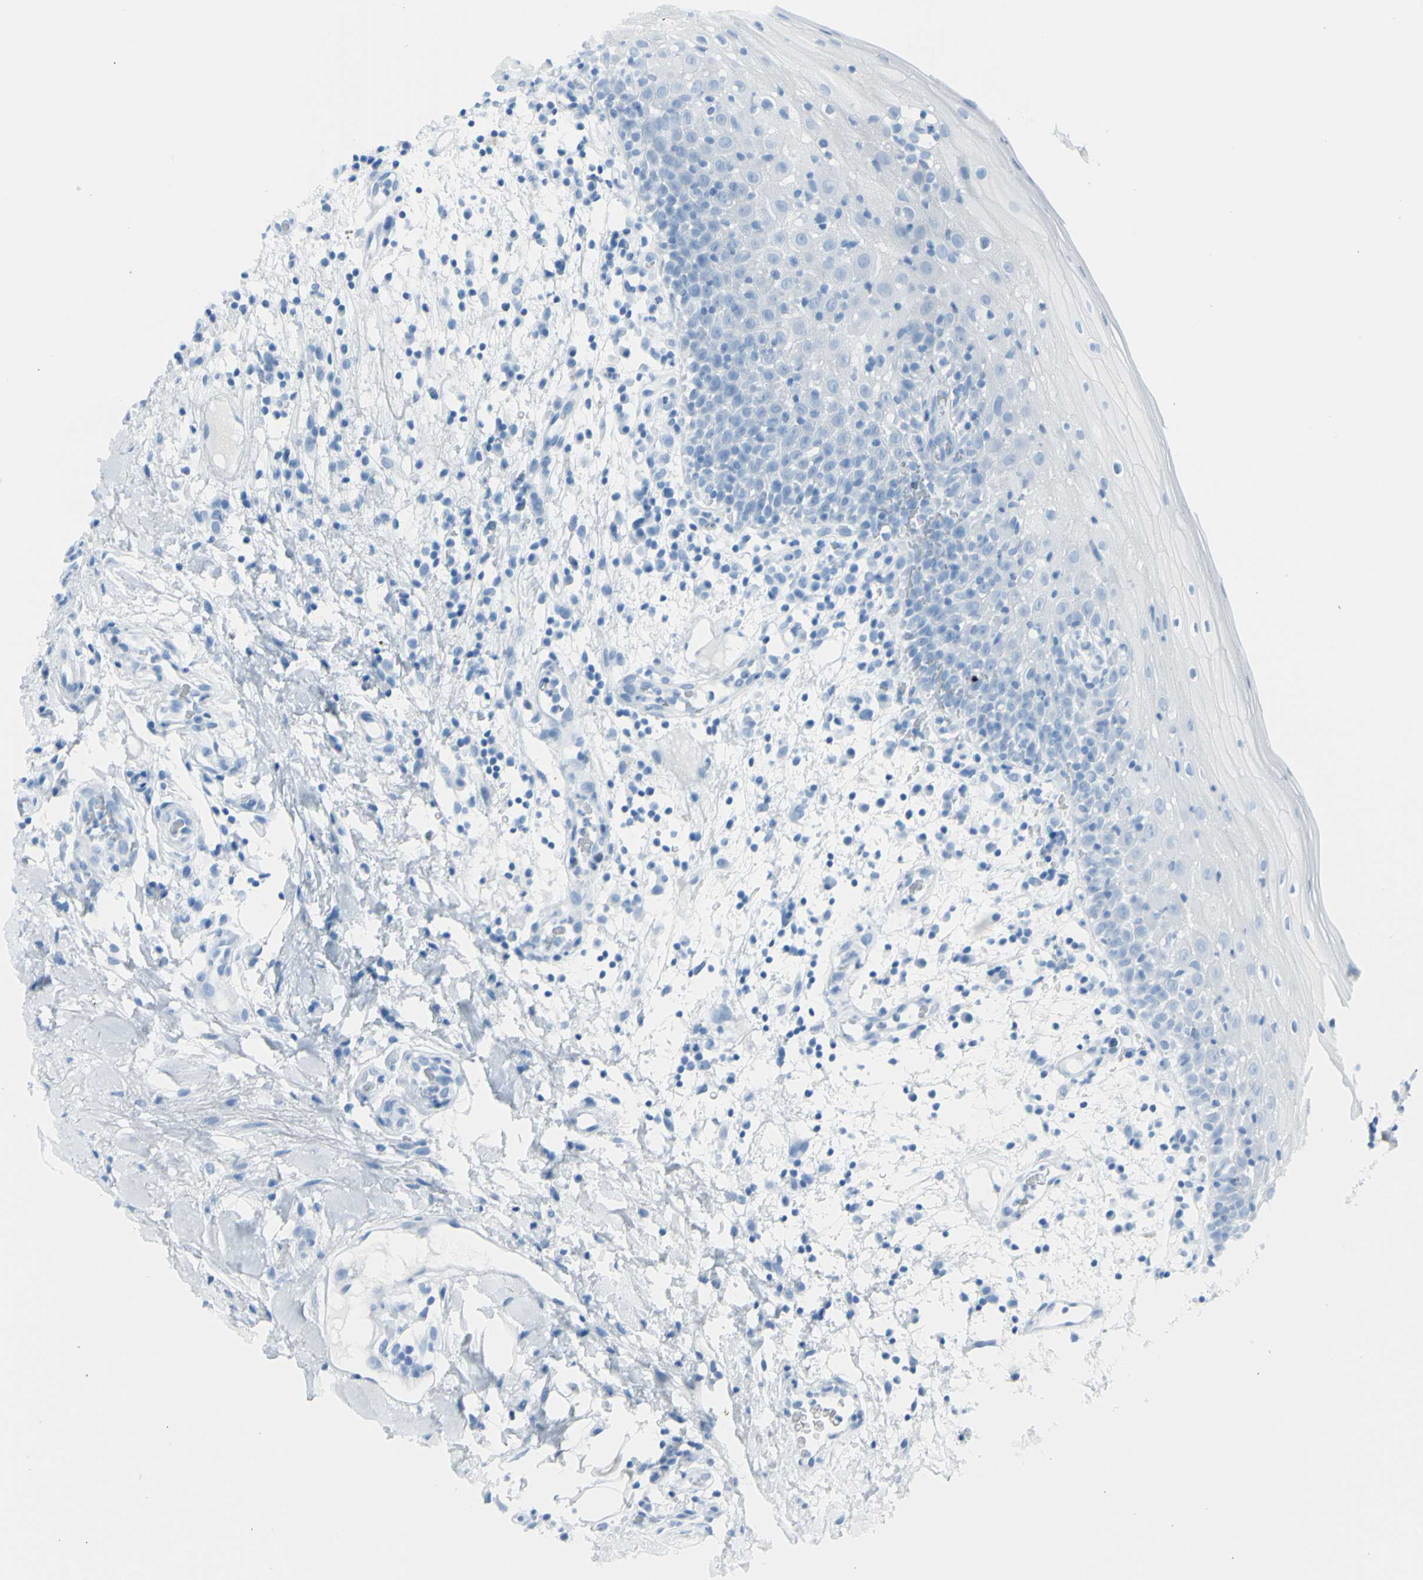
{"staining": {"intensity": "negative", "quantity": "none", "location": "none"}, "tissue": "oral mucosa", "cell_type": "Squamous epithelial cells", "image_type": "normal", "snomed": [{"axis": "morphology", "description": "Normal tissue, NOS"}, {"axis": "morphology", "description": "Squamous cell carcinoma, NOS"}, {"axis": "topography", "description": "Skeletal muscle"}, {"axis": "topography", "description": "Oral tissue"}], "caption": "Immunohistochemistry histopathology image of normal human oral mucosa stained for a protein (brown), which demonstrates no expression in squamous epithelial cells. The staining is performed using DAB brown chromogen with nuclei counter-stained in using hematoxylin.", "gene": "AFP", "patient": {"sex": "male", "age": 71}}